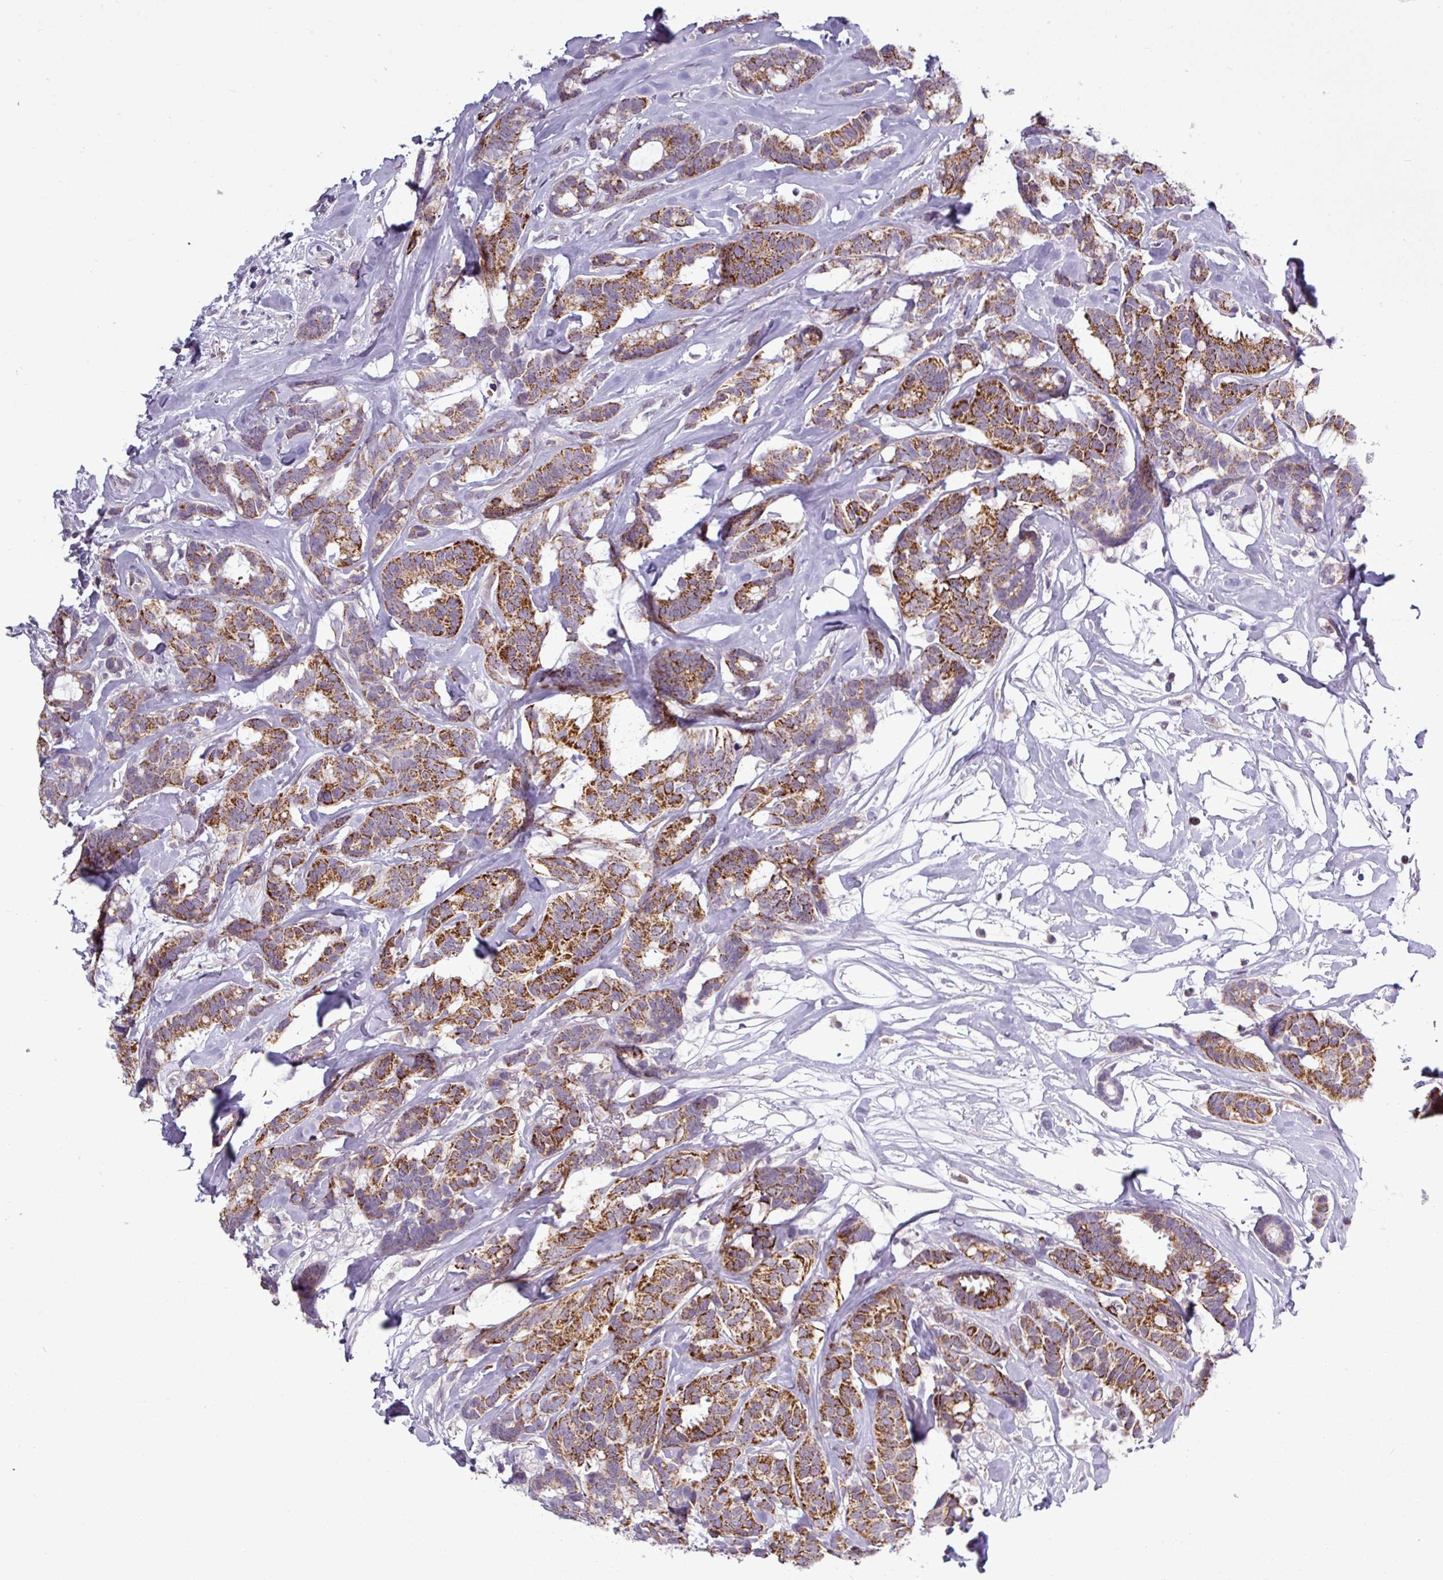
{"staining": {"intensity": "moderate", "quantity": "25%-75%", "location": "cytoplasmic/membranous"}, "tissue": "breast cancer", "cell_type": "Tumor cells", "image_type": "cancer", "snomed": [{"axis": "morphology", "description": "Duct carcinoma"}, {"axis": "topography", "description": "Breast"}], "caption": "High-magnification brightfield microscopy of breast cancer stained with DAB (3,3'-diaminobenzidine) (brown) and counterstained with hematoxylin (blue). tumor cells exhibit moderate cytoplasmic/membranous positivity is identified in approximately25%-75% of cells.", "gene": "GPT2", "patient": {"sex": "female", "age": 87}}